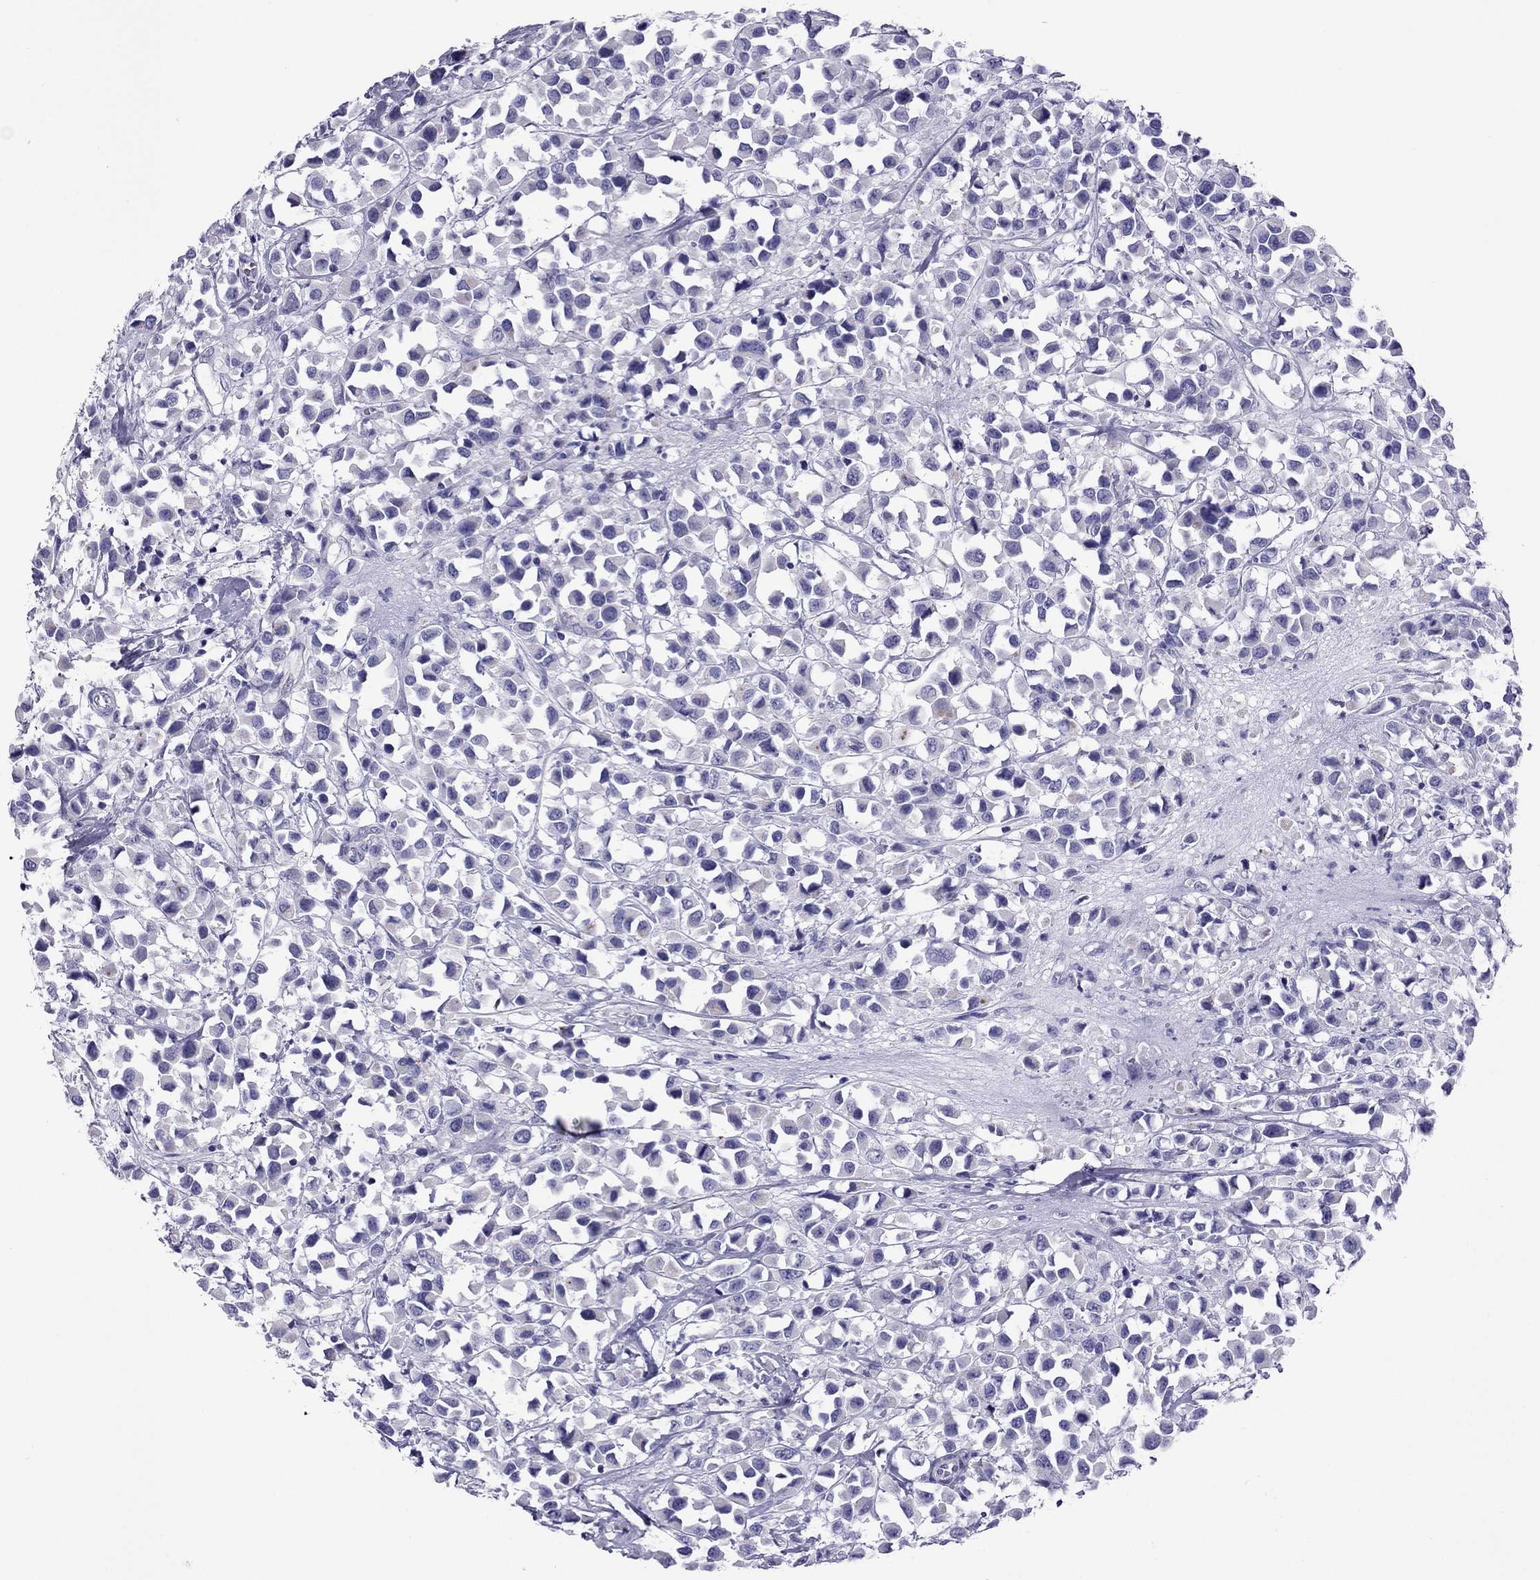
{"staining": {"intensity": "negative", "quantity": "none", "location": "none"}, "tissue": "breast cancer", "cell_type": "Tumor cells", "image_type": "cancer", "snomed": [{"axis": "morphology", "description": "Duct carcinoma"}, {"axis": "topography", "description": "Breast"}], "caption": "This is an IHC micrograph of breast cancer. There is no expression in tumor cells.", "gene": "MYL11", "patient": {"sex": "female", "age": 61}}